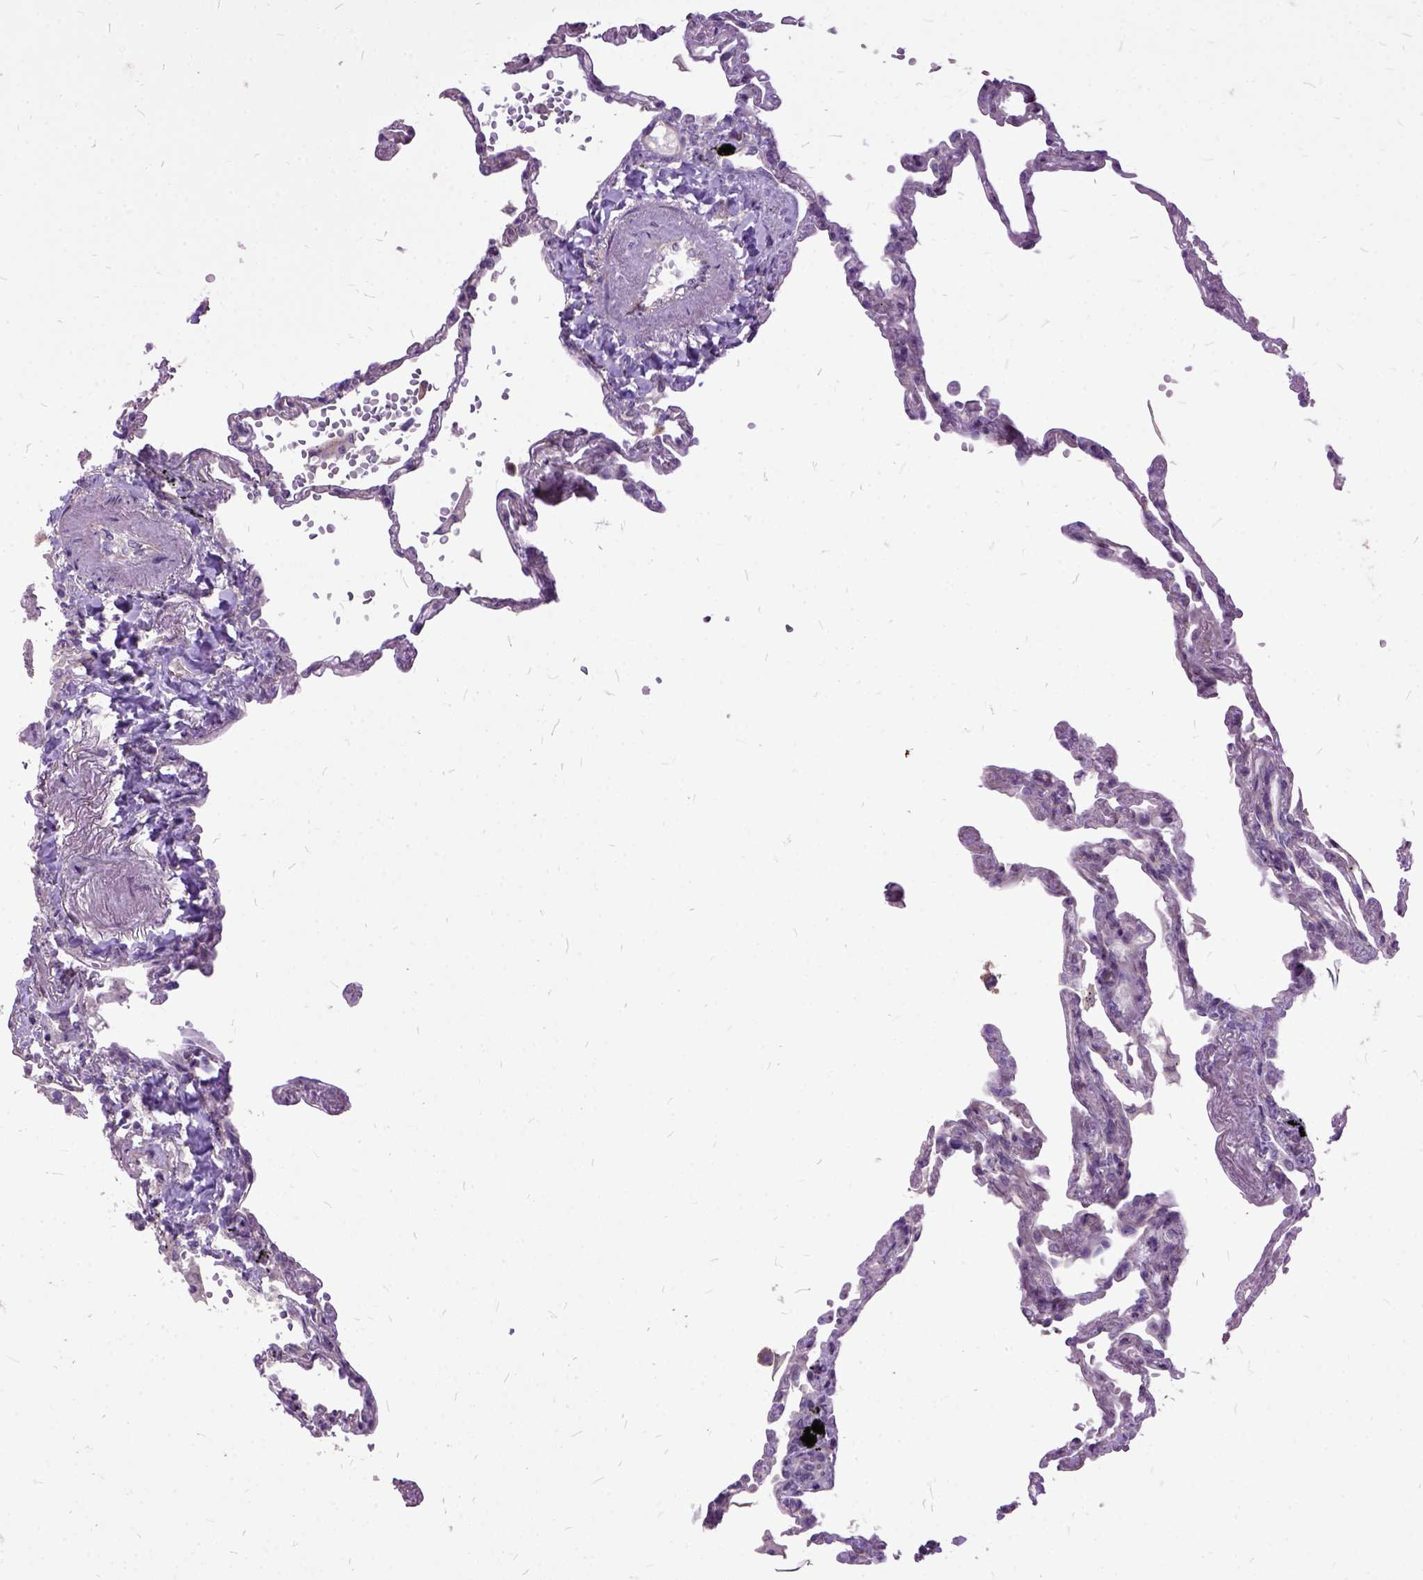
{"staining": {"intensity": "negative", "quantity": "none", "location": "none"}, "tissue": "lung", "cell_type": "Alveolar cells", "image_type": "normal", "snomed": [{"axis": "morphology", "description": "Normal tissue, NOS"}, {"axis": "topography", "description": "Lung"}], "caption": "Immunohistochemistry histopathology image of unremarkable lung stained for a protein (brown), which displays no staining in alveolar cells.", "gene": "AREG", "patient": {"sex": "male", "age": 78}}